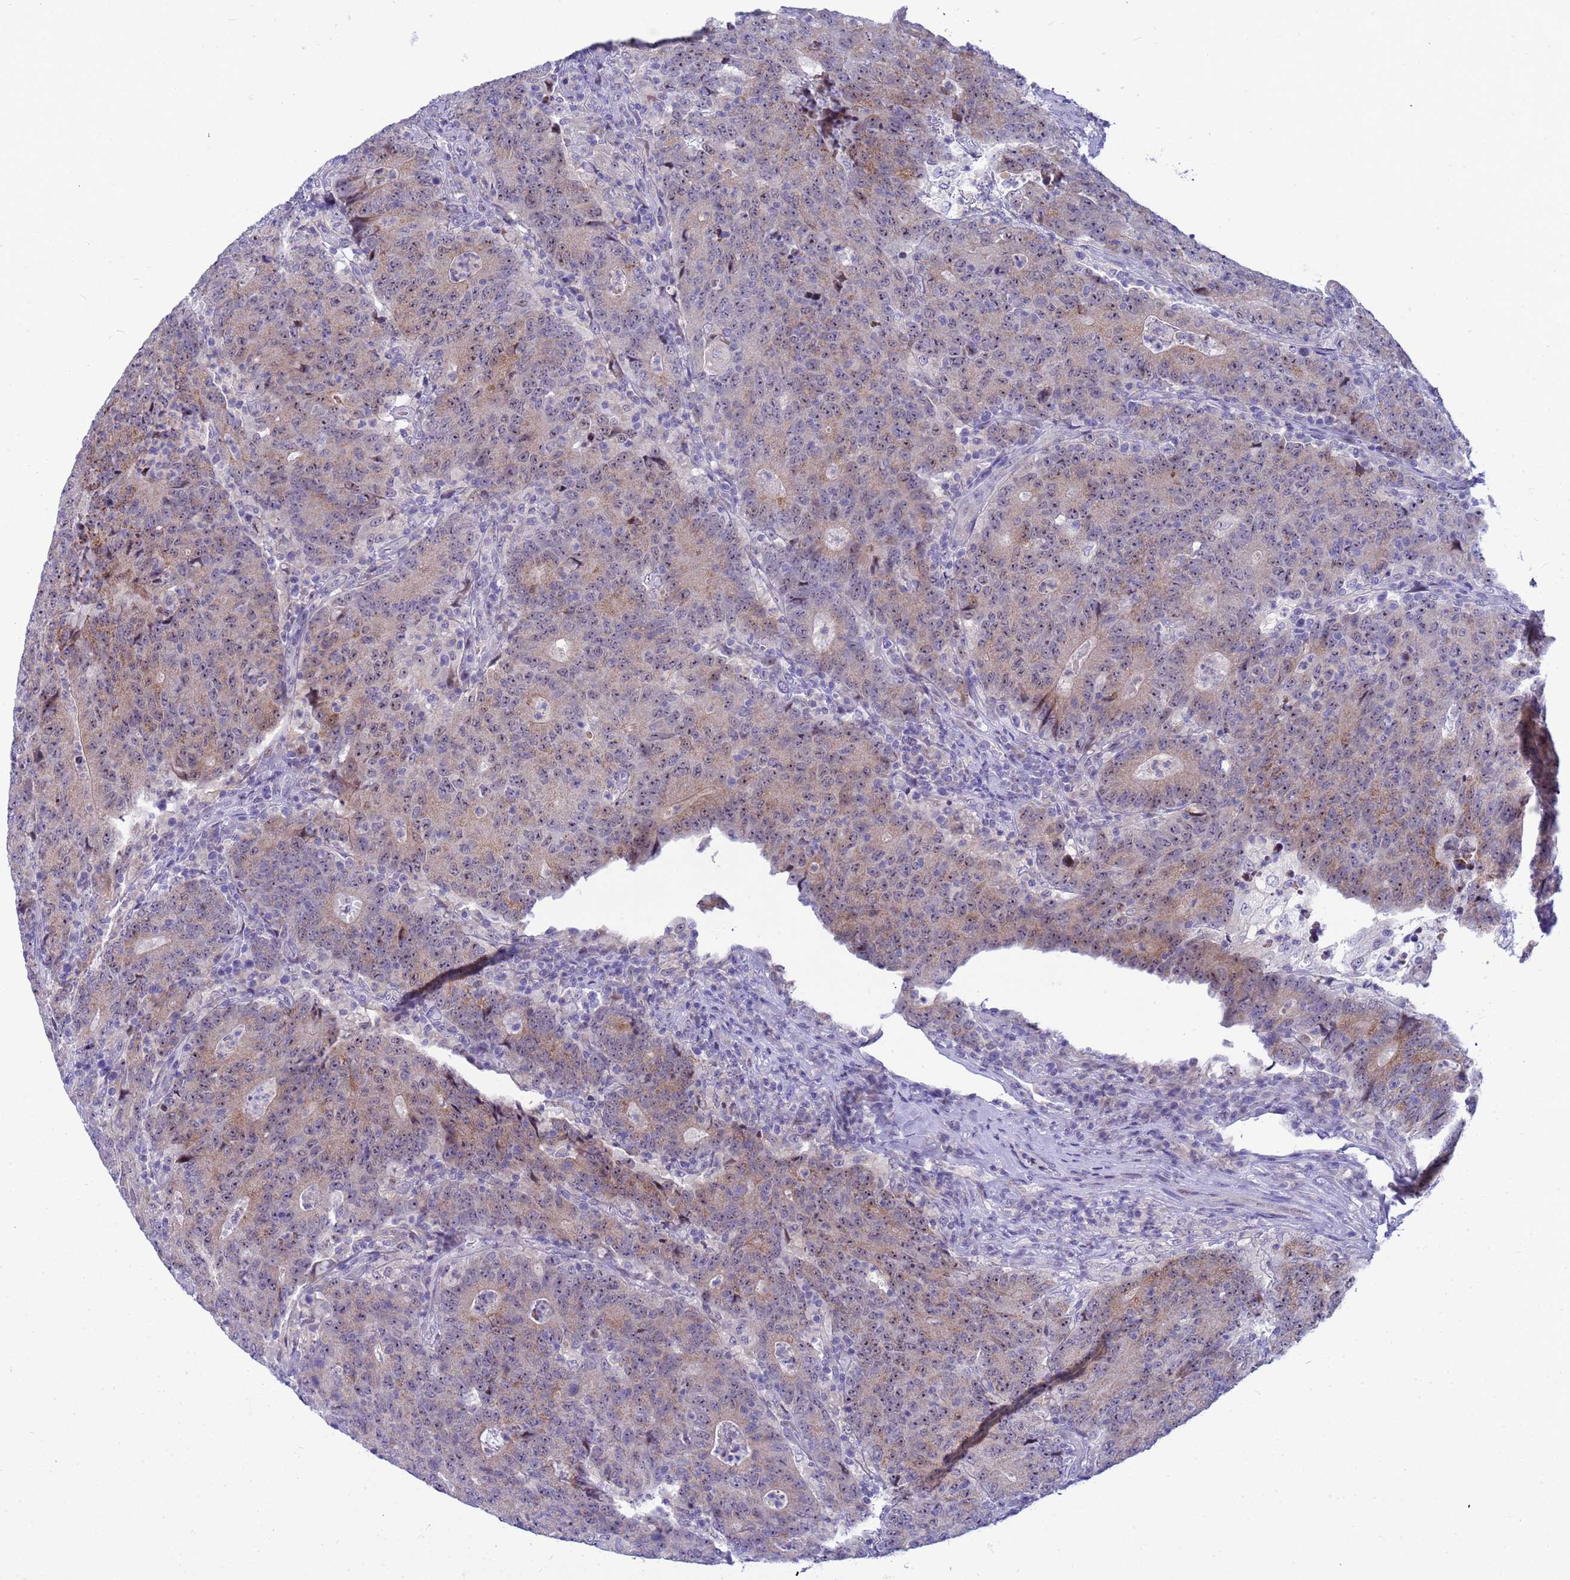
{"staining": {"intensity": "moderate", "quantity": ">75%", "location": "cytoplasmic/membranous,nuclear"}, "tissue": "colorectal cancer", "cell_type": "Tumor cells", "image_type": "cancer", "snomed": [{"axis": "morphology", "description": "Adenocarcinoma, NOS"}, {"axis": "topography", "description": "Colon"}], "caption": "The micrograph displays immunohistochemical staining of colorectal adenocarcinoma. There is moderate cytoplasmic/membranous and nuclear positivity is identified in about >75% of tumor cells. (IHC, brightfield microscopy, high magnification).", "gene": "LRATD1", "patient": {"sex": "female", "age": 75}}